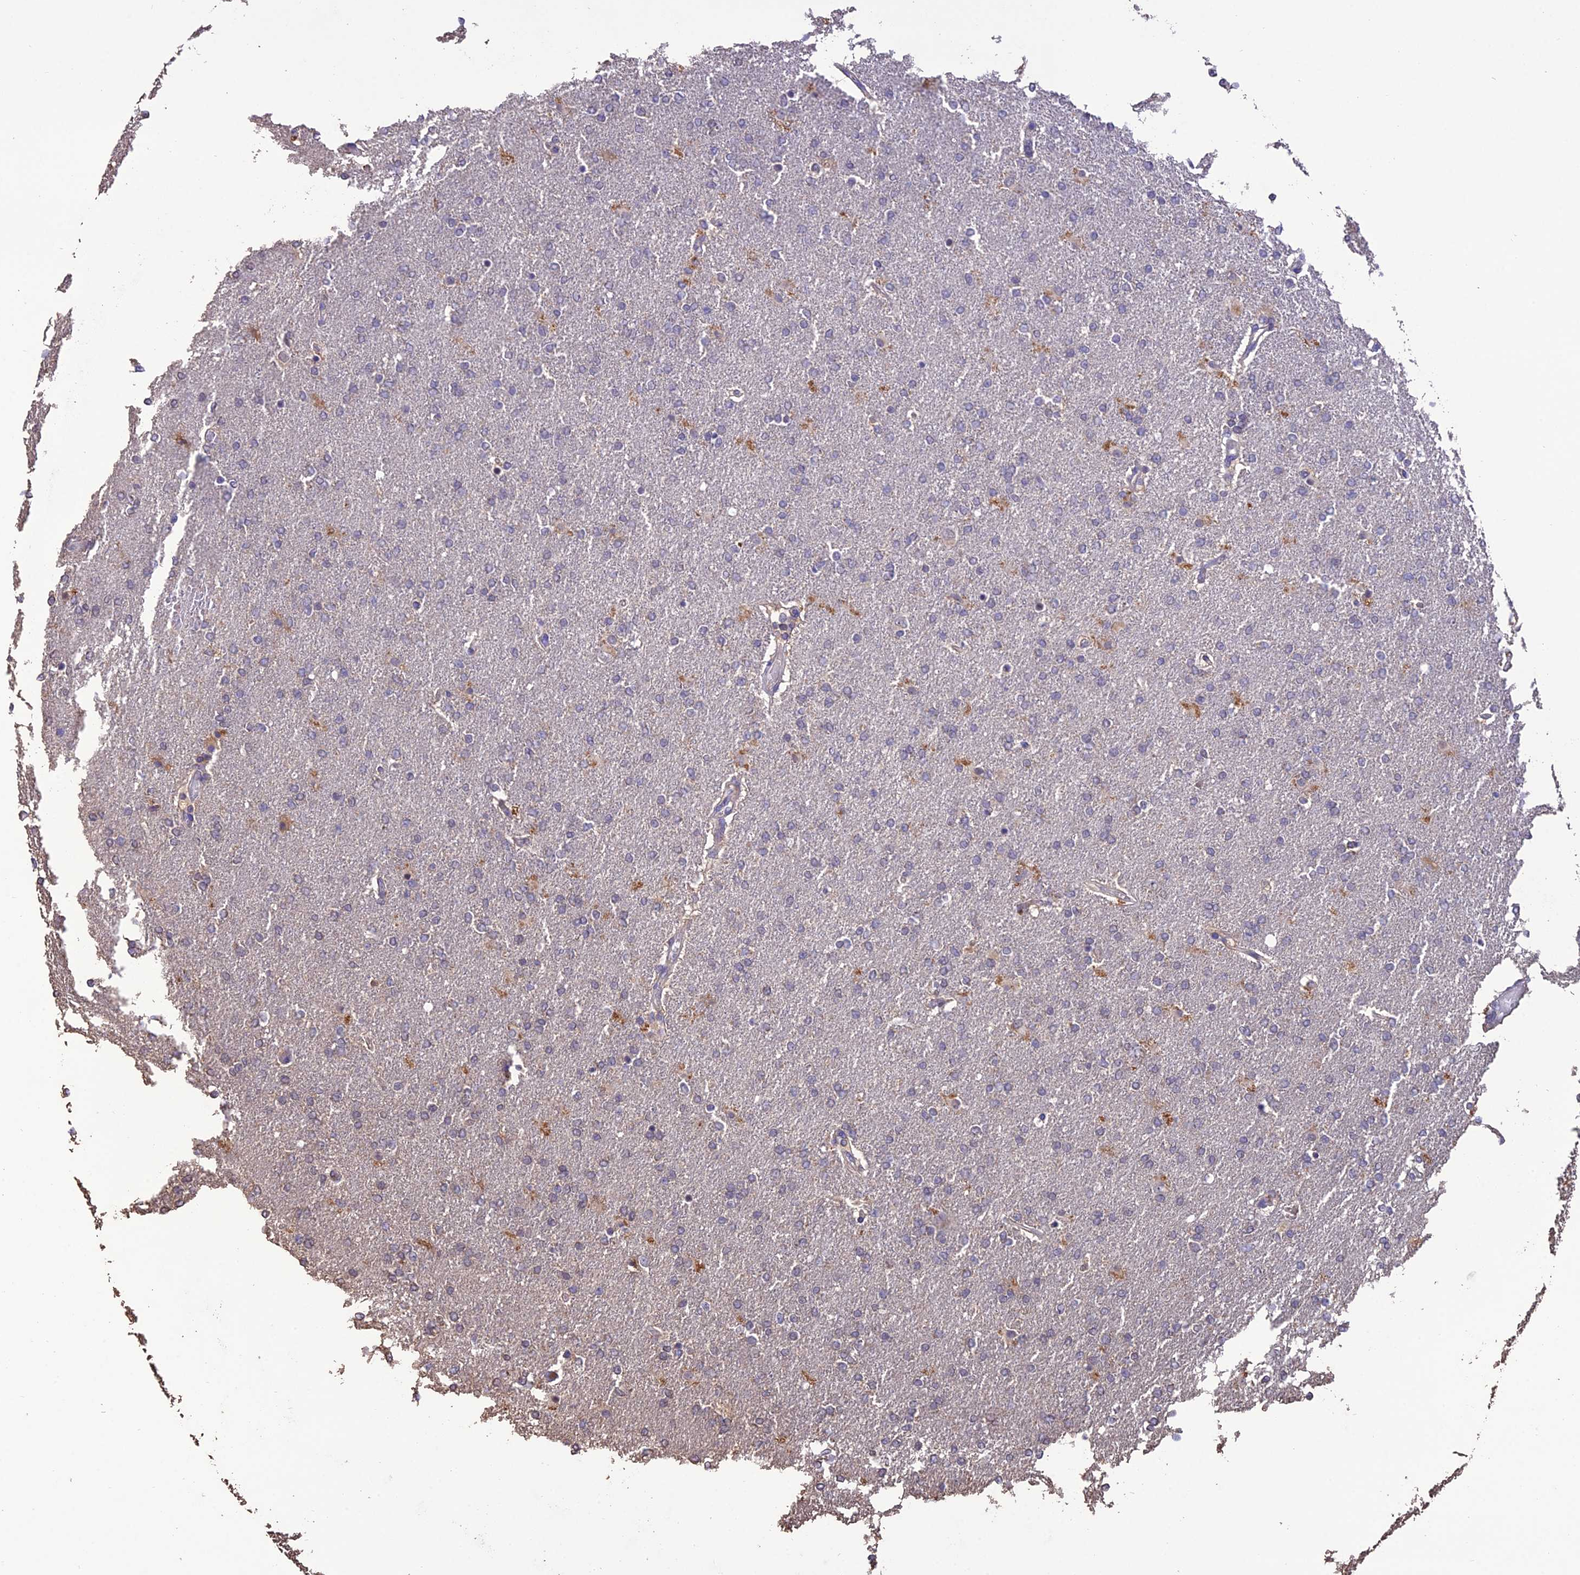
{"staining": {"intensity": "negative", "quantity": "none", "location": "none"}, "tissue": "glioma", "cell_type": "Tumor cells", "image_type": "cancer", "snomed": [{"axis": "morphology", "description": "Glioma, malignant, High grade"}, {"axis": "topography", "description": "Brain"}], "caption": "An image of glioma stained for a protein reveals no brown staining in tumor cells.", "gene": "MIOS", "patient": {"sex": "male", "age": 72}}